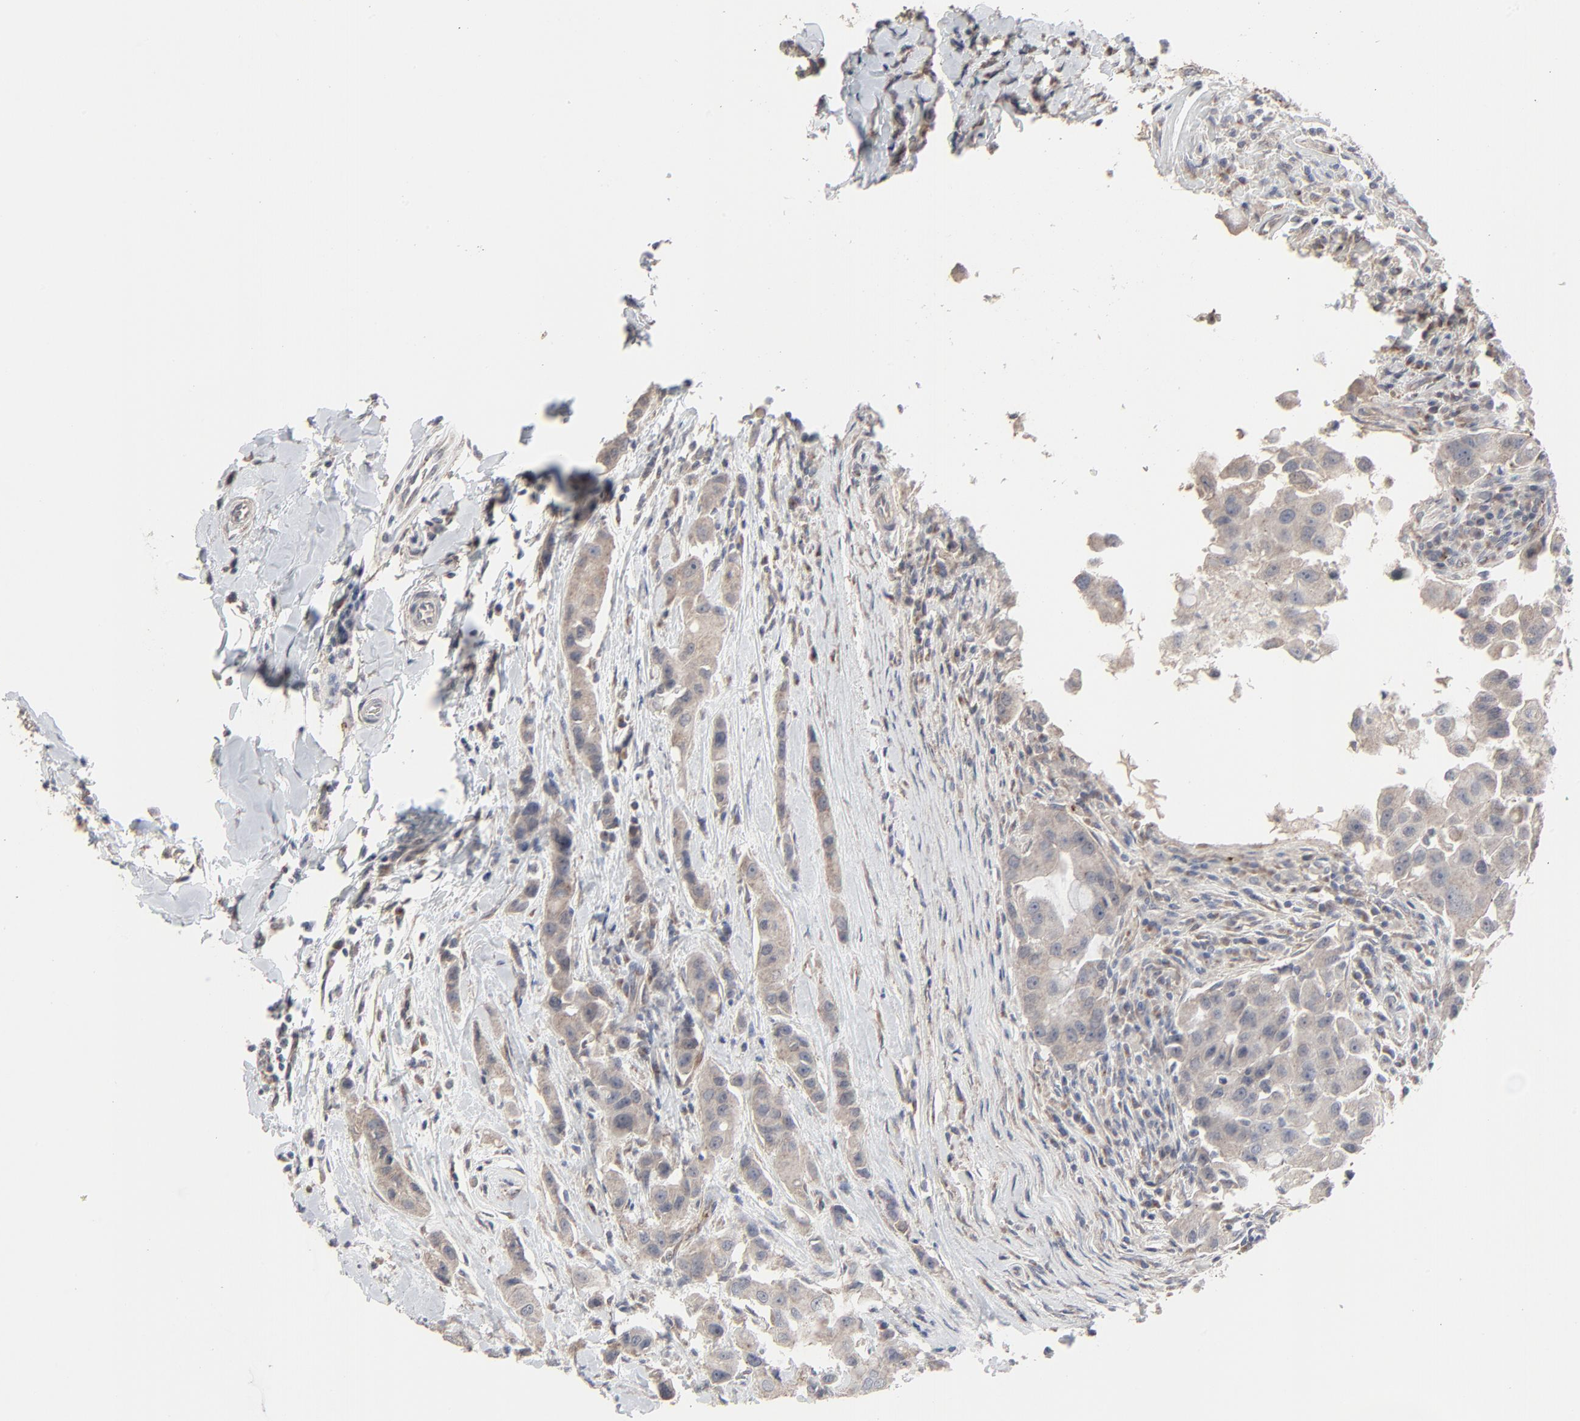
{"staining": {"intensity": "weak", "quantity": ">75%", "location": "cytoplasmic/membranous"}, "tissue": "breast cancer", "cell_type": "Tumor cells", "image_type": "cancer", "snomed": [{"axis": "morphology", "description": "Duct carcinoma"}, {"axis": "topography", "description": "Breast"}], "caption": "Protein expression by immunohistochemistry exhibits weak cytoplasmic/membranous positivity in approximately >75% of tumor cells in breast intraductal carcinoma.", "gene": "JAM3", "patient": {"sex": "female", "age": 27}}